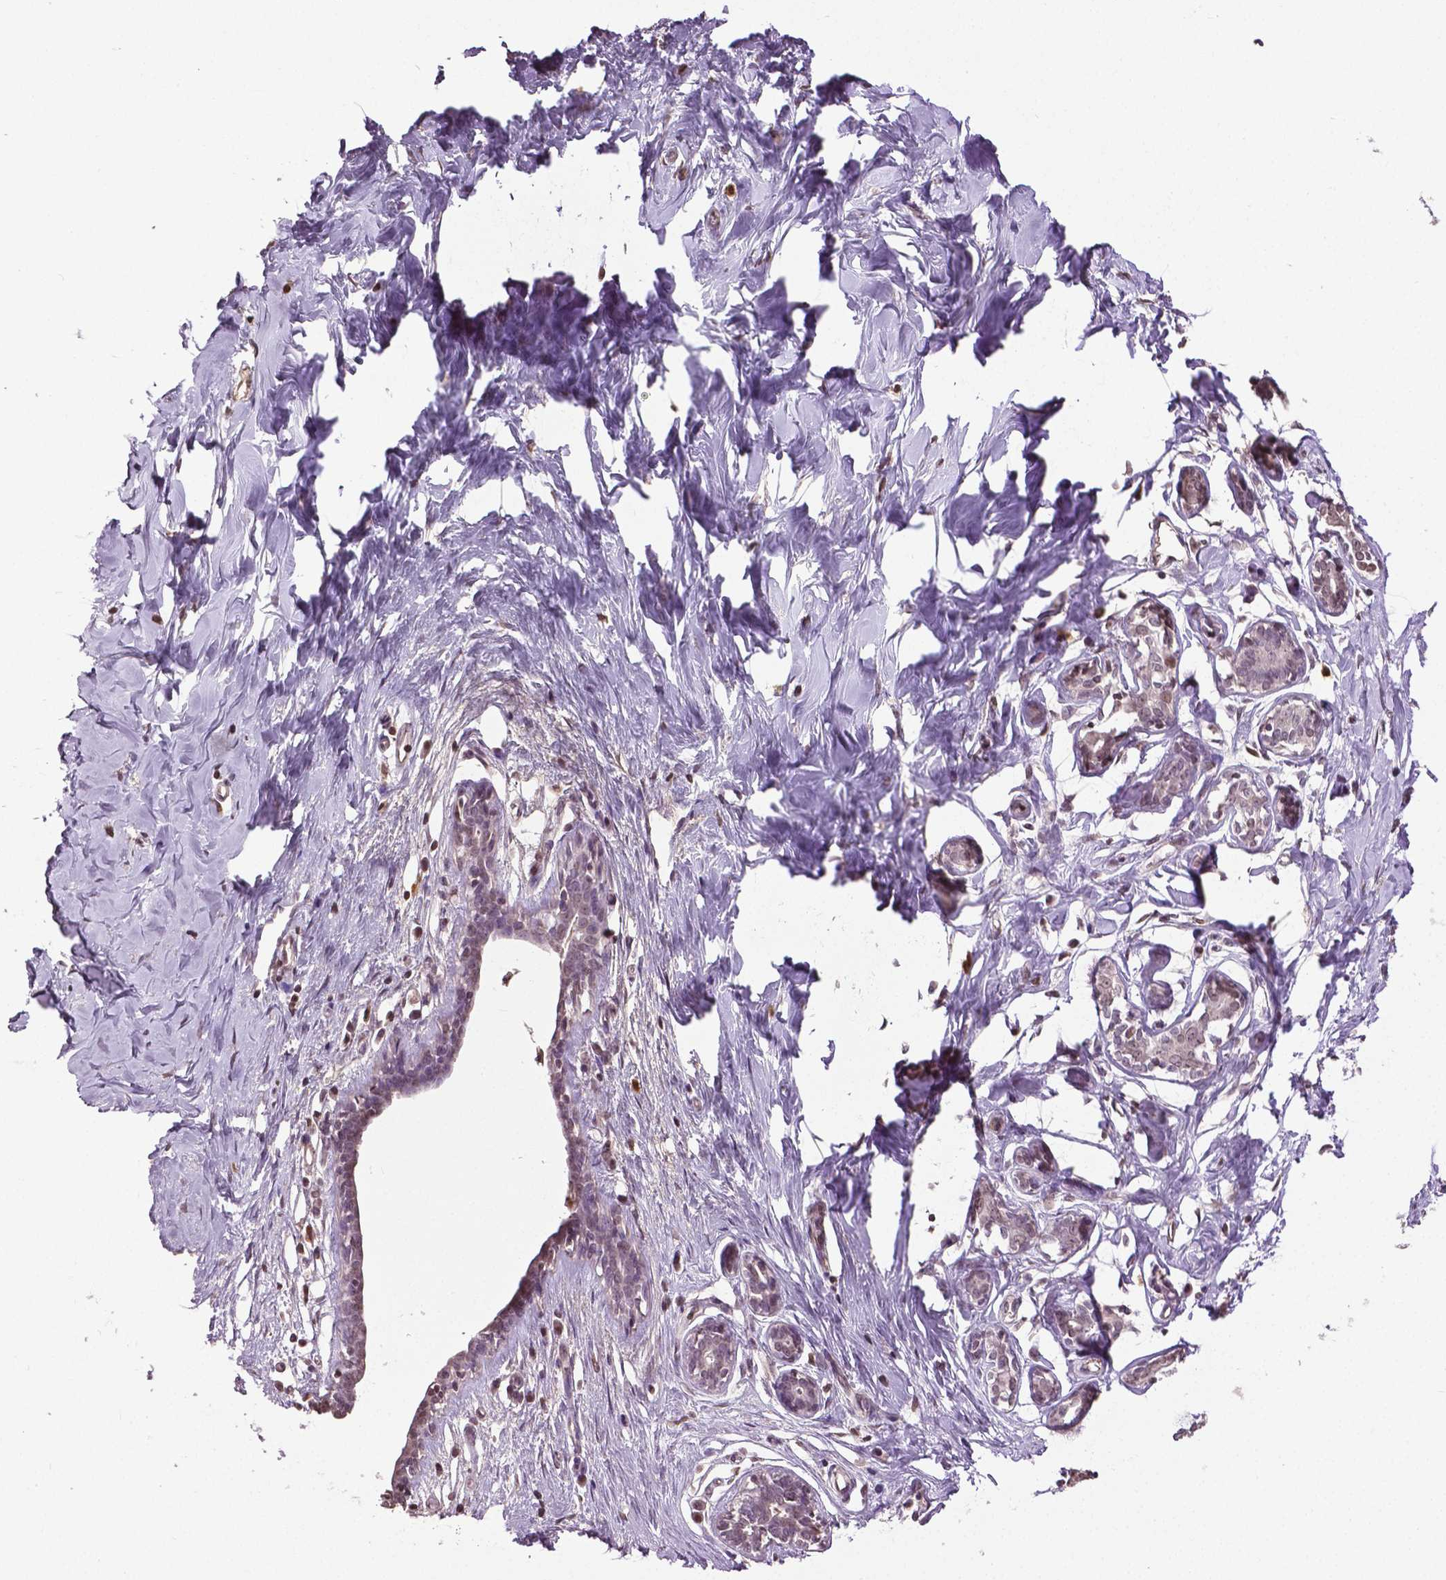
{"staining": {"intensity": "moderate", "quantity": "25%-75%", "location": "nuclear"}, "tissue": "breast", "cell_type": "Adipocytes", "image_type": "normal", "snomed": [{"axis": "morphology", "description": "Normal tissue, NOS"}, {"axis": "topography", "description": "Breast"}], "caption": "A medium amount of moderate nuclear expression is present in about 25%-75% of adipocytes in benign breast.", "gene": "DLX5", "patient": {"sex": "female", "age": 27}}